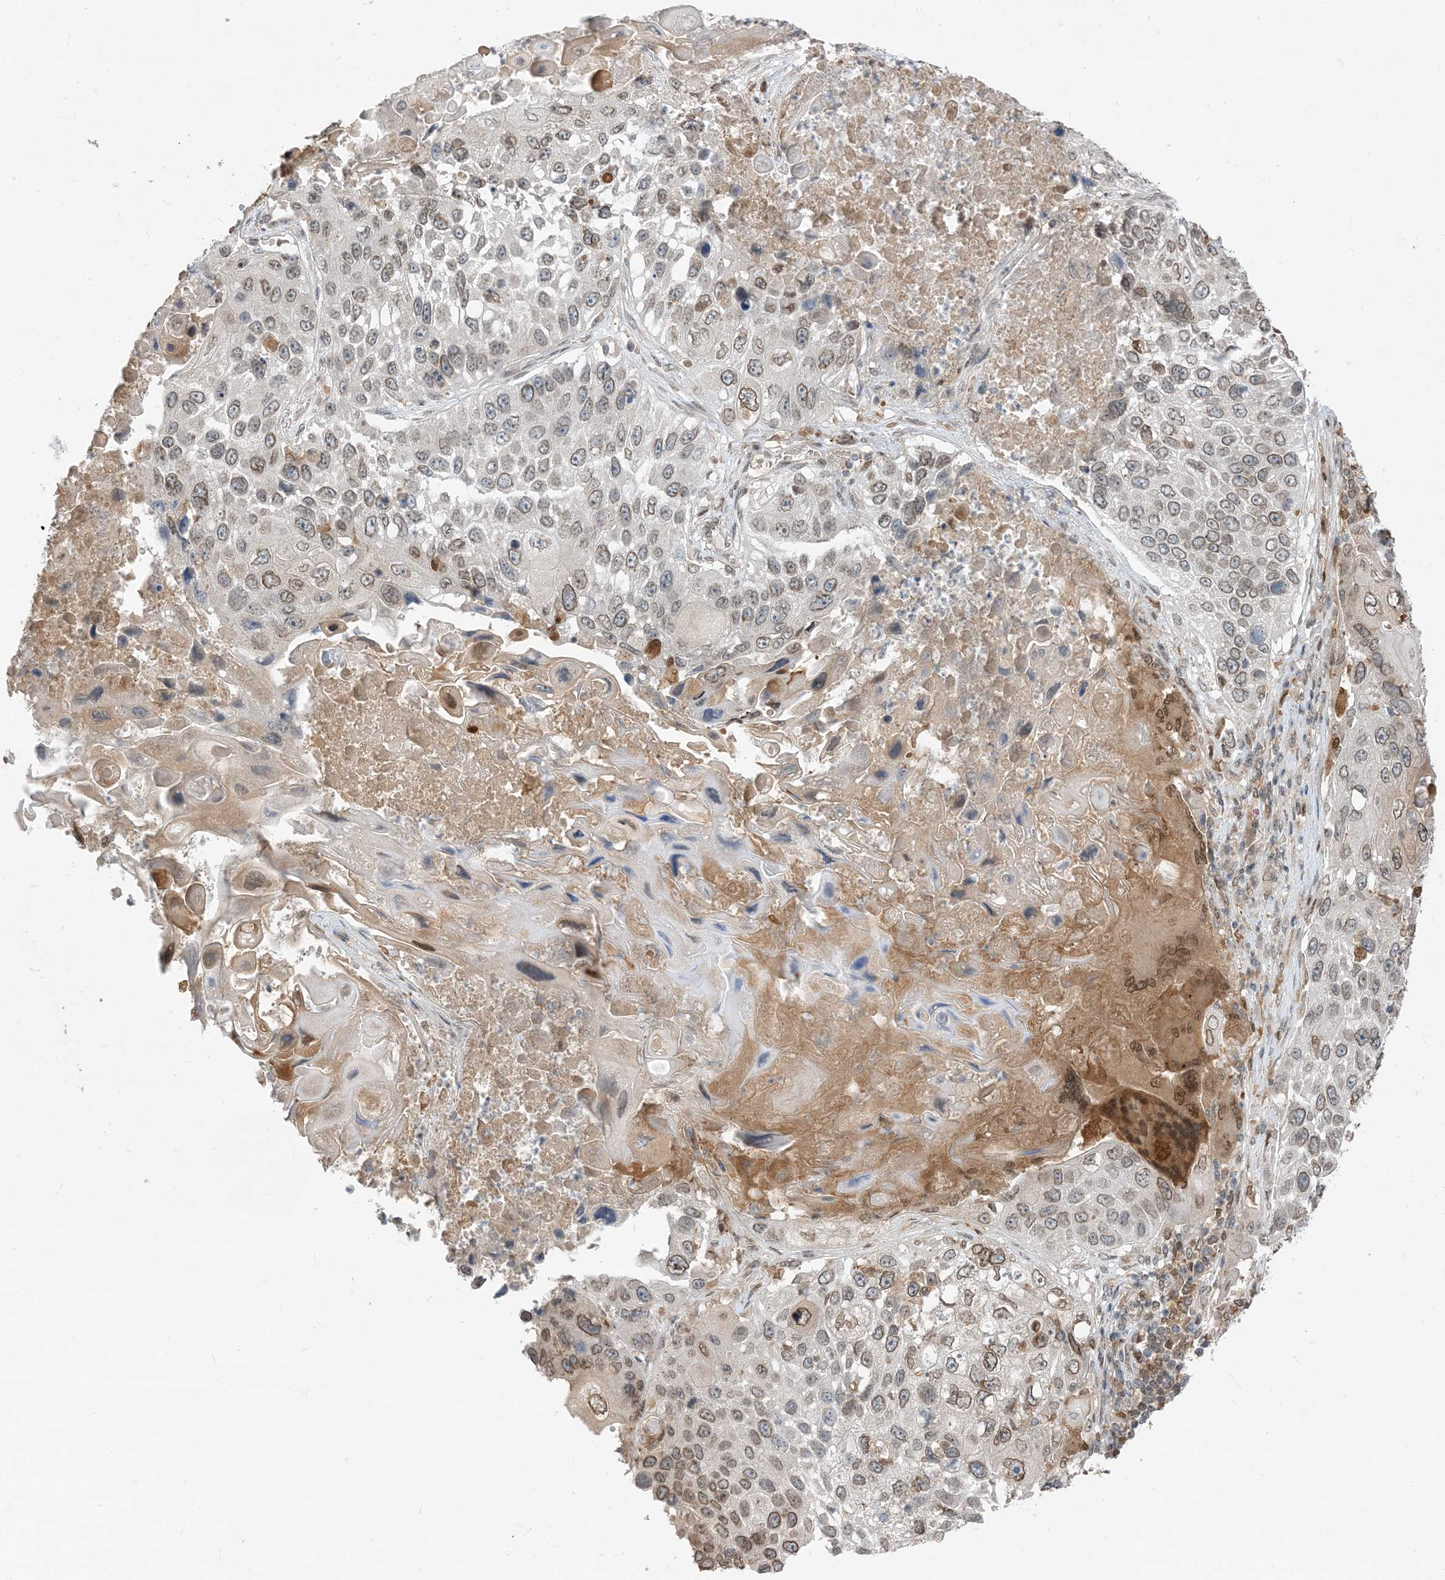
{"staining": {"intensity": "weak", "quantity": ">75%", "location": "cytoplasmic/membranous,nuclear"}, "tissue": "lung cancer", "cell_type": "Tumor cells", "image_type": "cancer", "snomed": [{"axis": "morphology", "description": "Squamous cell carcinoma, NOS"}, {"axis": "topography", "description": "Lung"}], "caption": "Protein staining displays weak cytoplasmic/membranous and nuclear expression in about >75% of tumor cells in lung cancer. The staining was performed using DAB to visualize the protein expression in brown, while the nuclei were stained in blue with hematoxylin (Magnification: 20x).", "gene": "NAGK", "patient": {"sex": "male", "age": 61}}